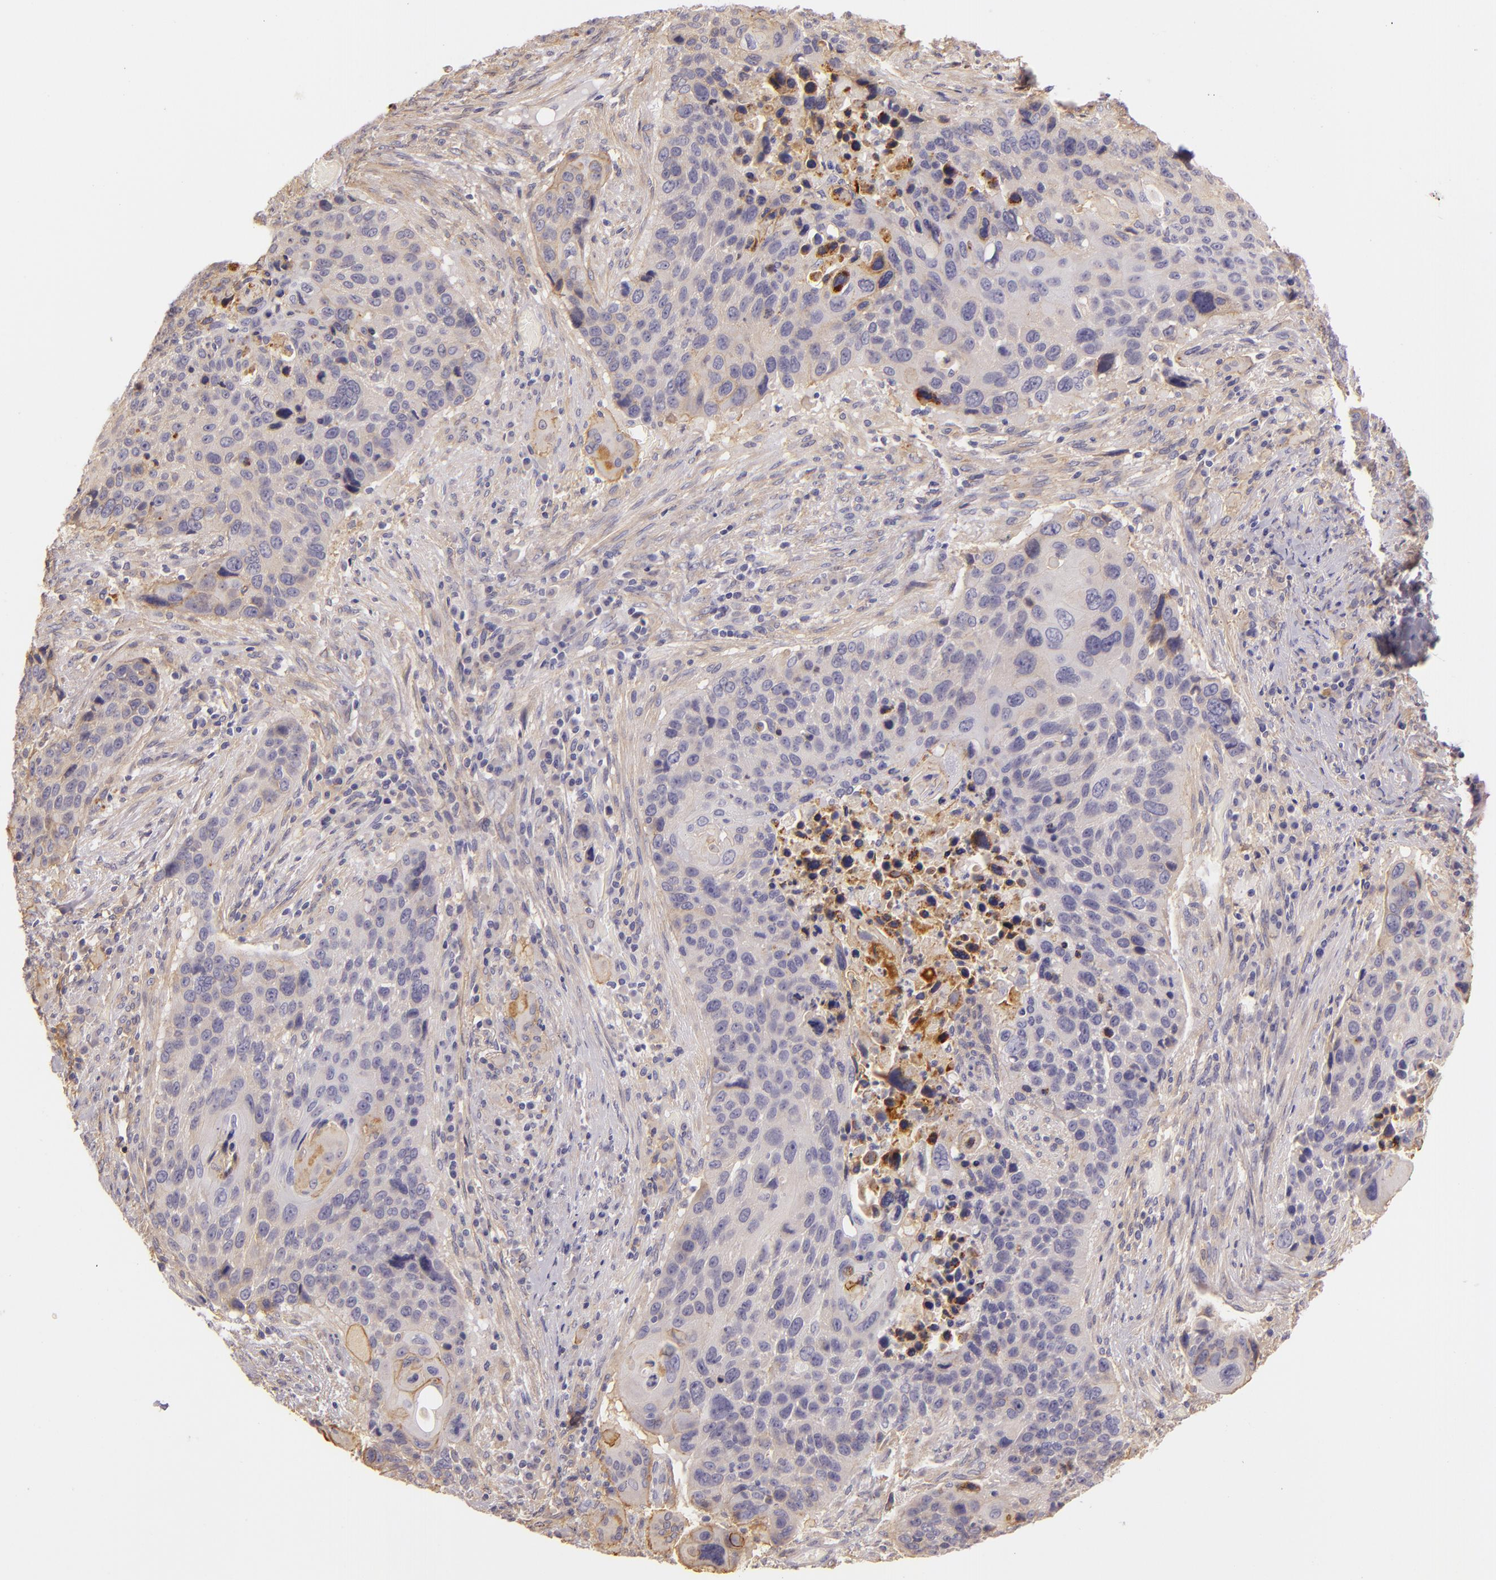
{"staining": {"intensity": "moderate", "quantity": "<25%", "location": "cytoplasmic/membranous"}, "tissue": "lung cancer", "cell_type": "Tumor cells", "image_type": "cancer", "snomed": [{"axis": "morphology", "description": "Squamous cell carcinoma, NOS"}, {"axis": "topography", "description": "Lung"}], "caption": "Human lung squamous cell carcinoma stained with a brown dye demonstrates moderate cytoplasmic/membranous positive positivity in approximately <25% of tumor cells.", "gene": "CTSF", "patient": {"sex": "male", "age": 68}}